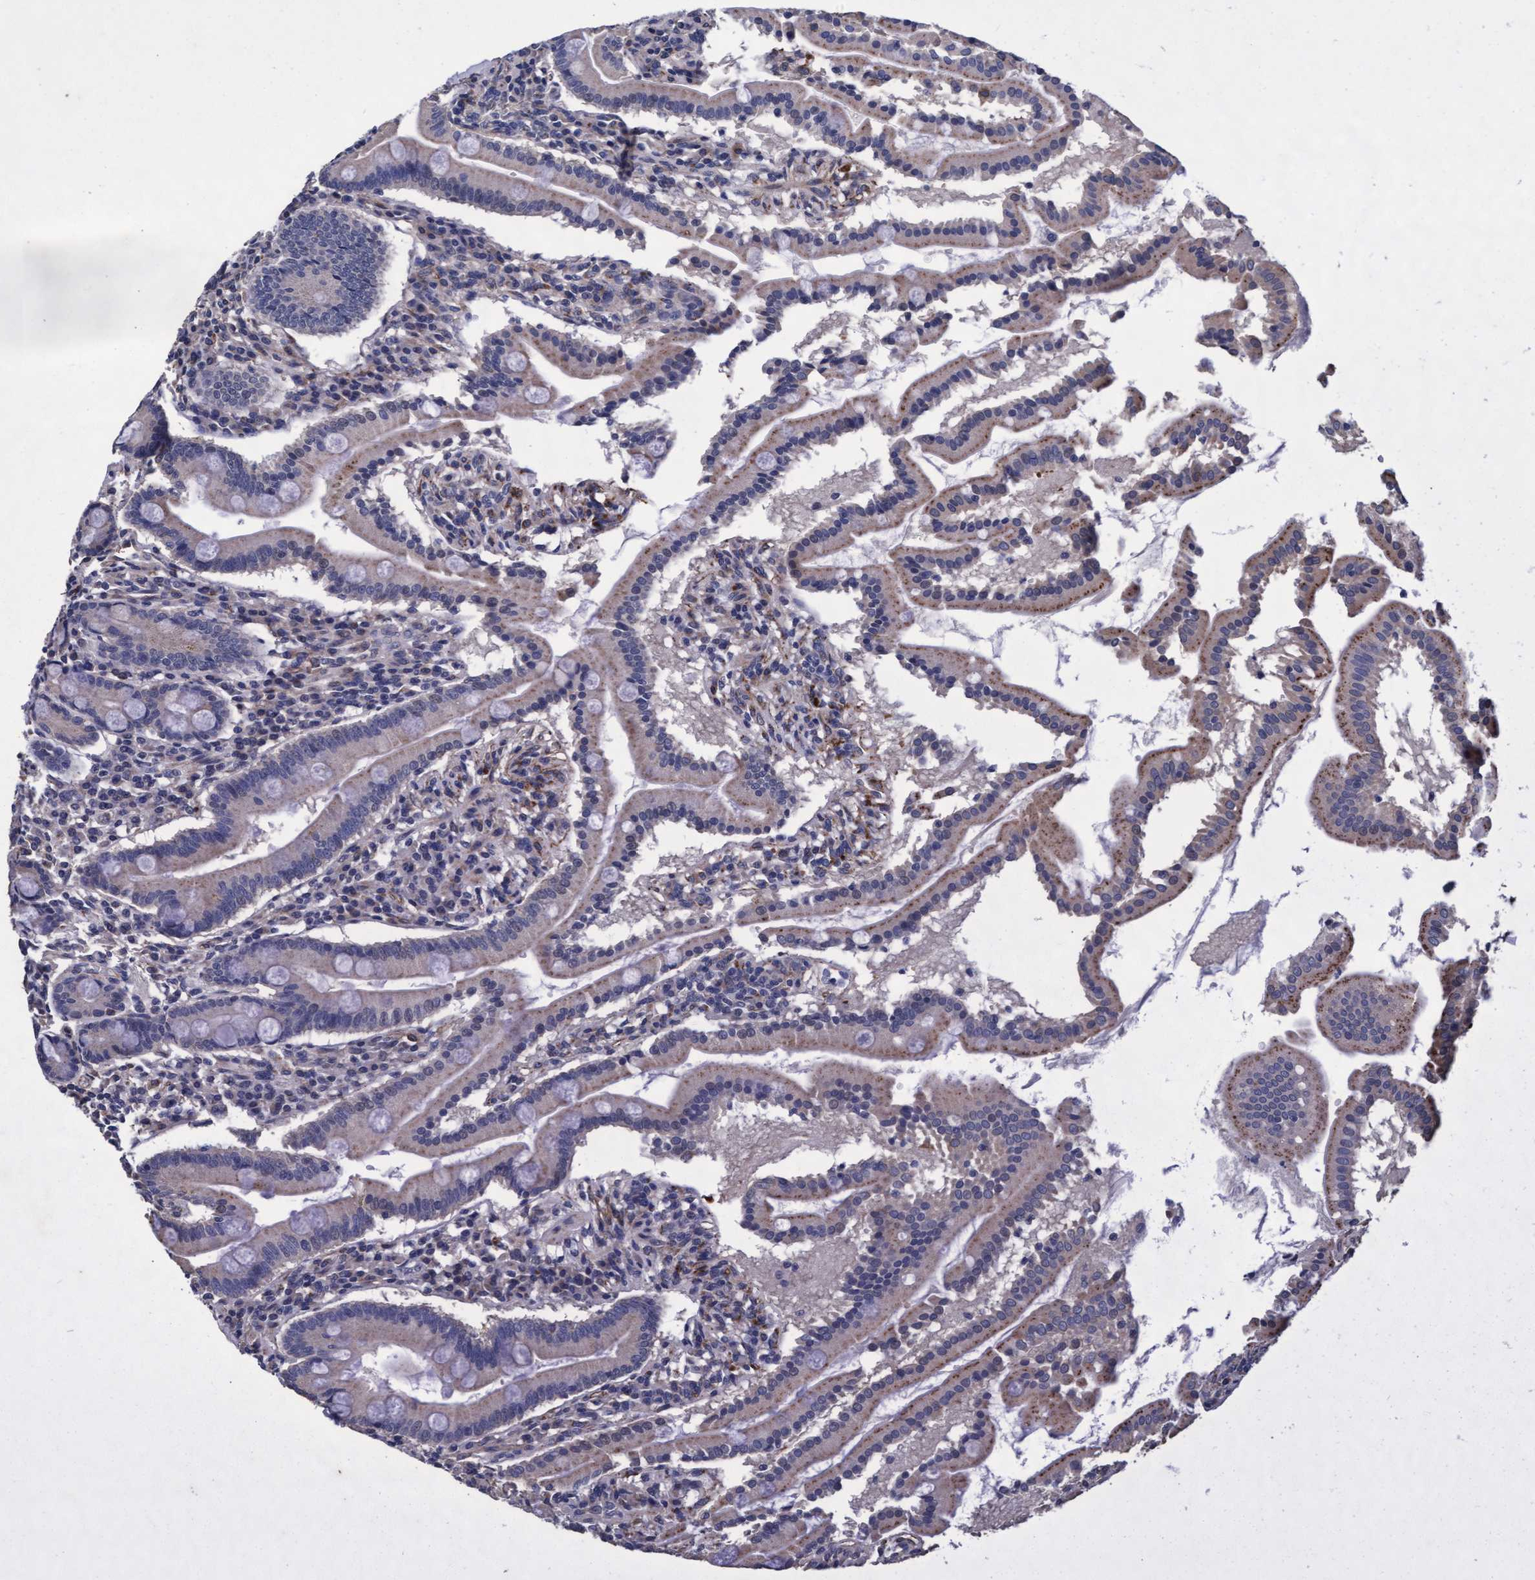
{"staining": {"intensity": "weak", "quantity": "<25%", "location": "cytoplasmic/membranous"}, "tissue": "duodenum", "cell_type": "Glandular cells", "image_type": "normal", "snomed": [{"axis": "morphology", "description": "Normal tissue, NOS"}, {"axis": "topography", "description": "Duodenum"}], "caption": "The immunohistochemistry (IHC) micrograph has no significant positivity in glandular cells of duodenum.", "gene": "CPQ", "patient": {"sex": "male", "age": 50}}